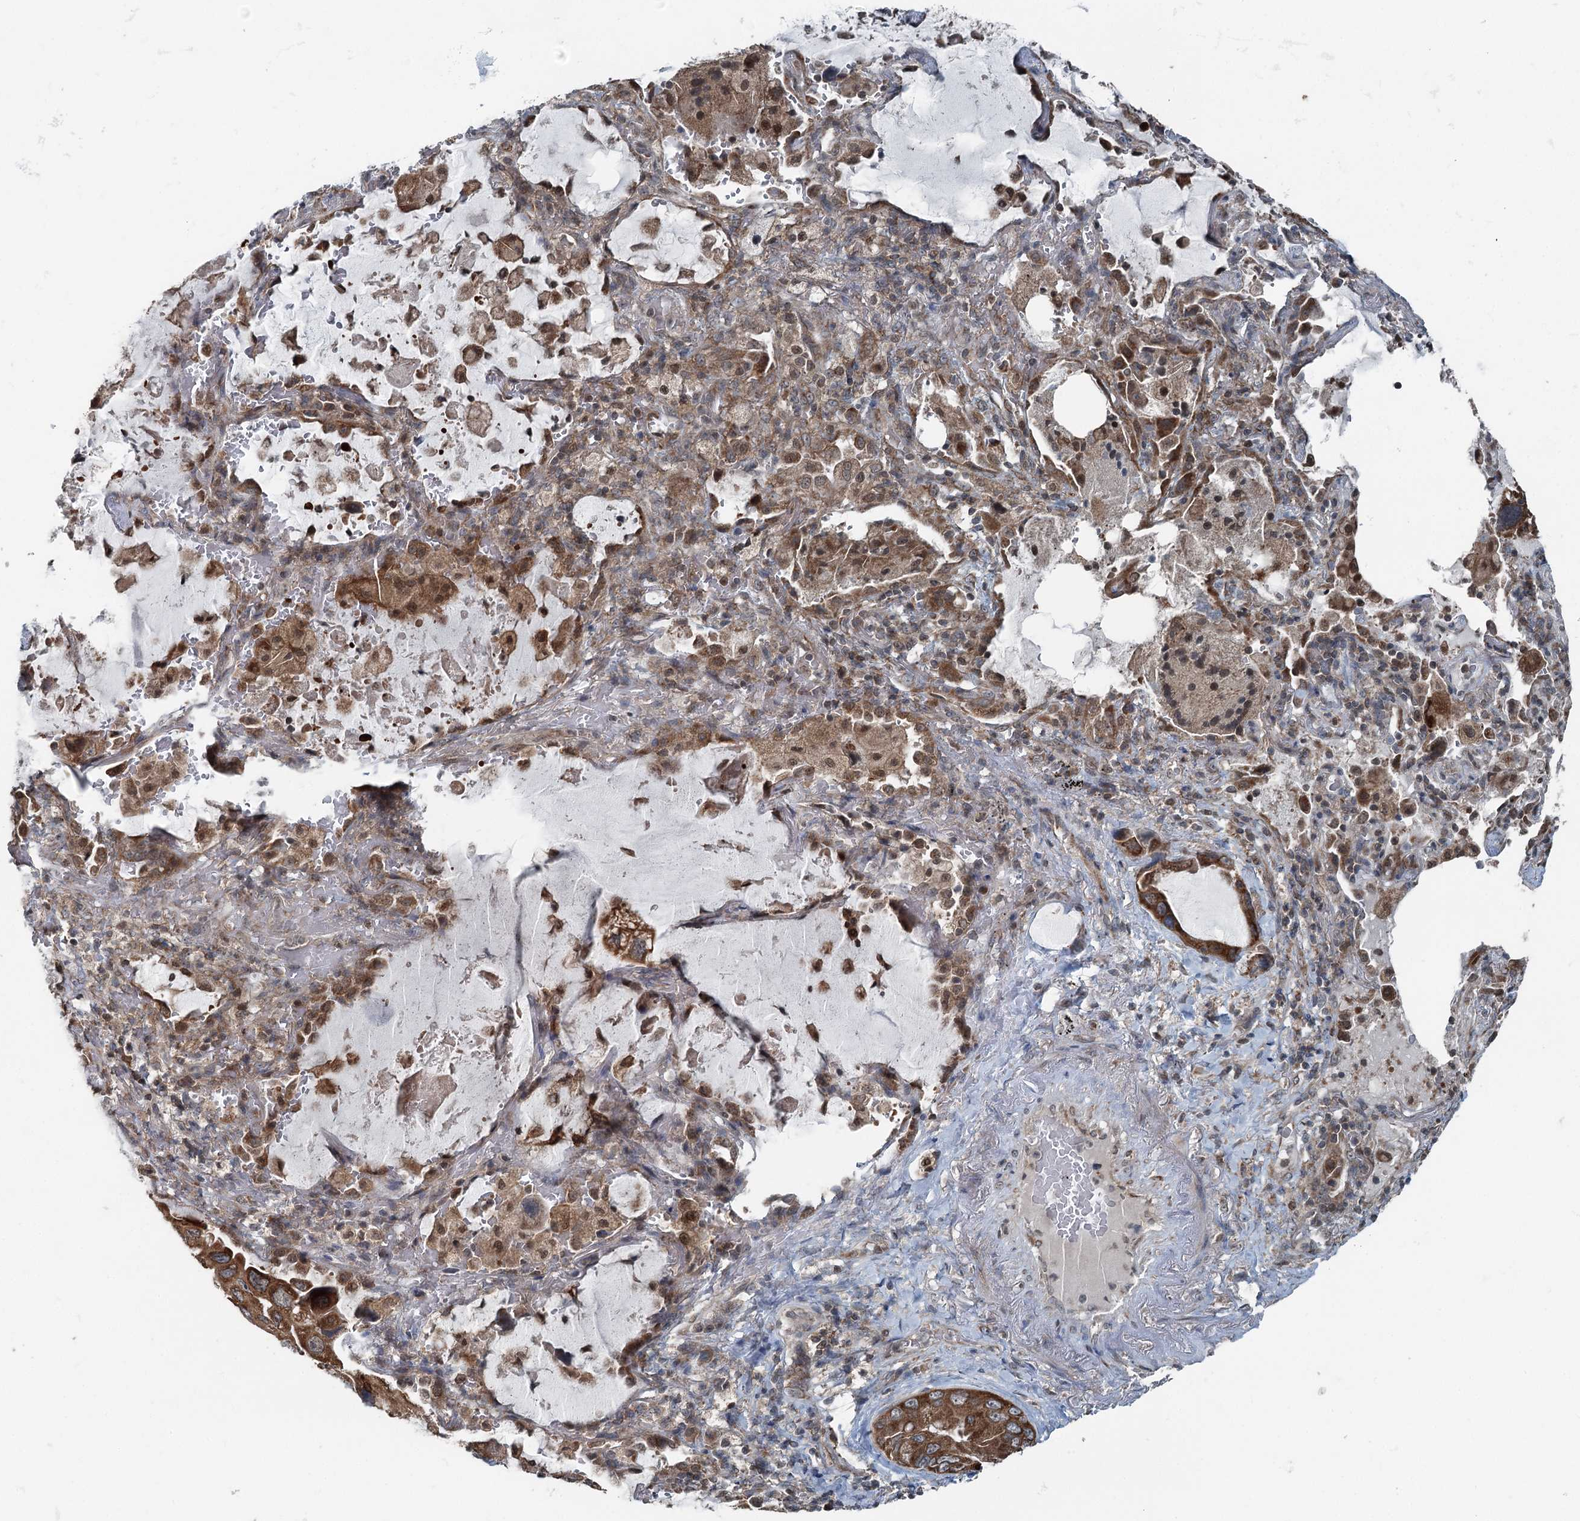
{"staining": {"intensity": "moderate", "quantity": ">75%", "location": "cytoplasmic/membranous"}, "tissue": "lung cancer", "cell_type": "Tumor cells", "image_type": "cancer", "snomed": [{"axis": "morphology", "description": "Squamous cell carcinoma, NOS"}, {"axis": "topography", "description": "Lung"}], "caption": "Brown immunohistochemical staining in human lung cancer (squamous cell carcinoma) reveals moderate cytoplasmic/membranous positivity in about >75% of tumor cells. (IHC, brightfield microscopy, high magnification).", "gene": "WAPL", "patient": {"sex": "female", "age": 73}}